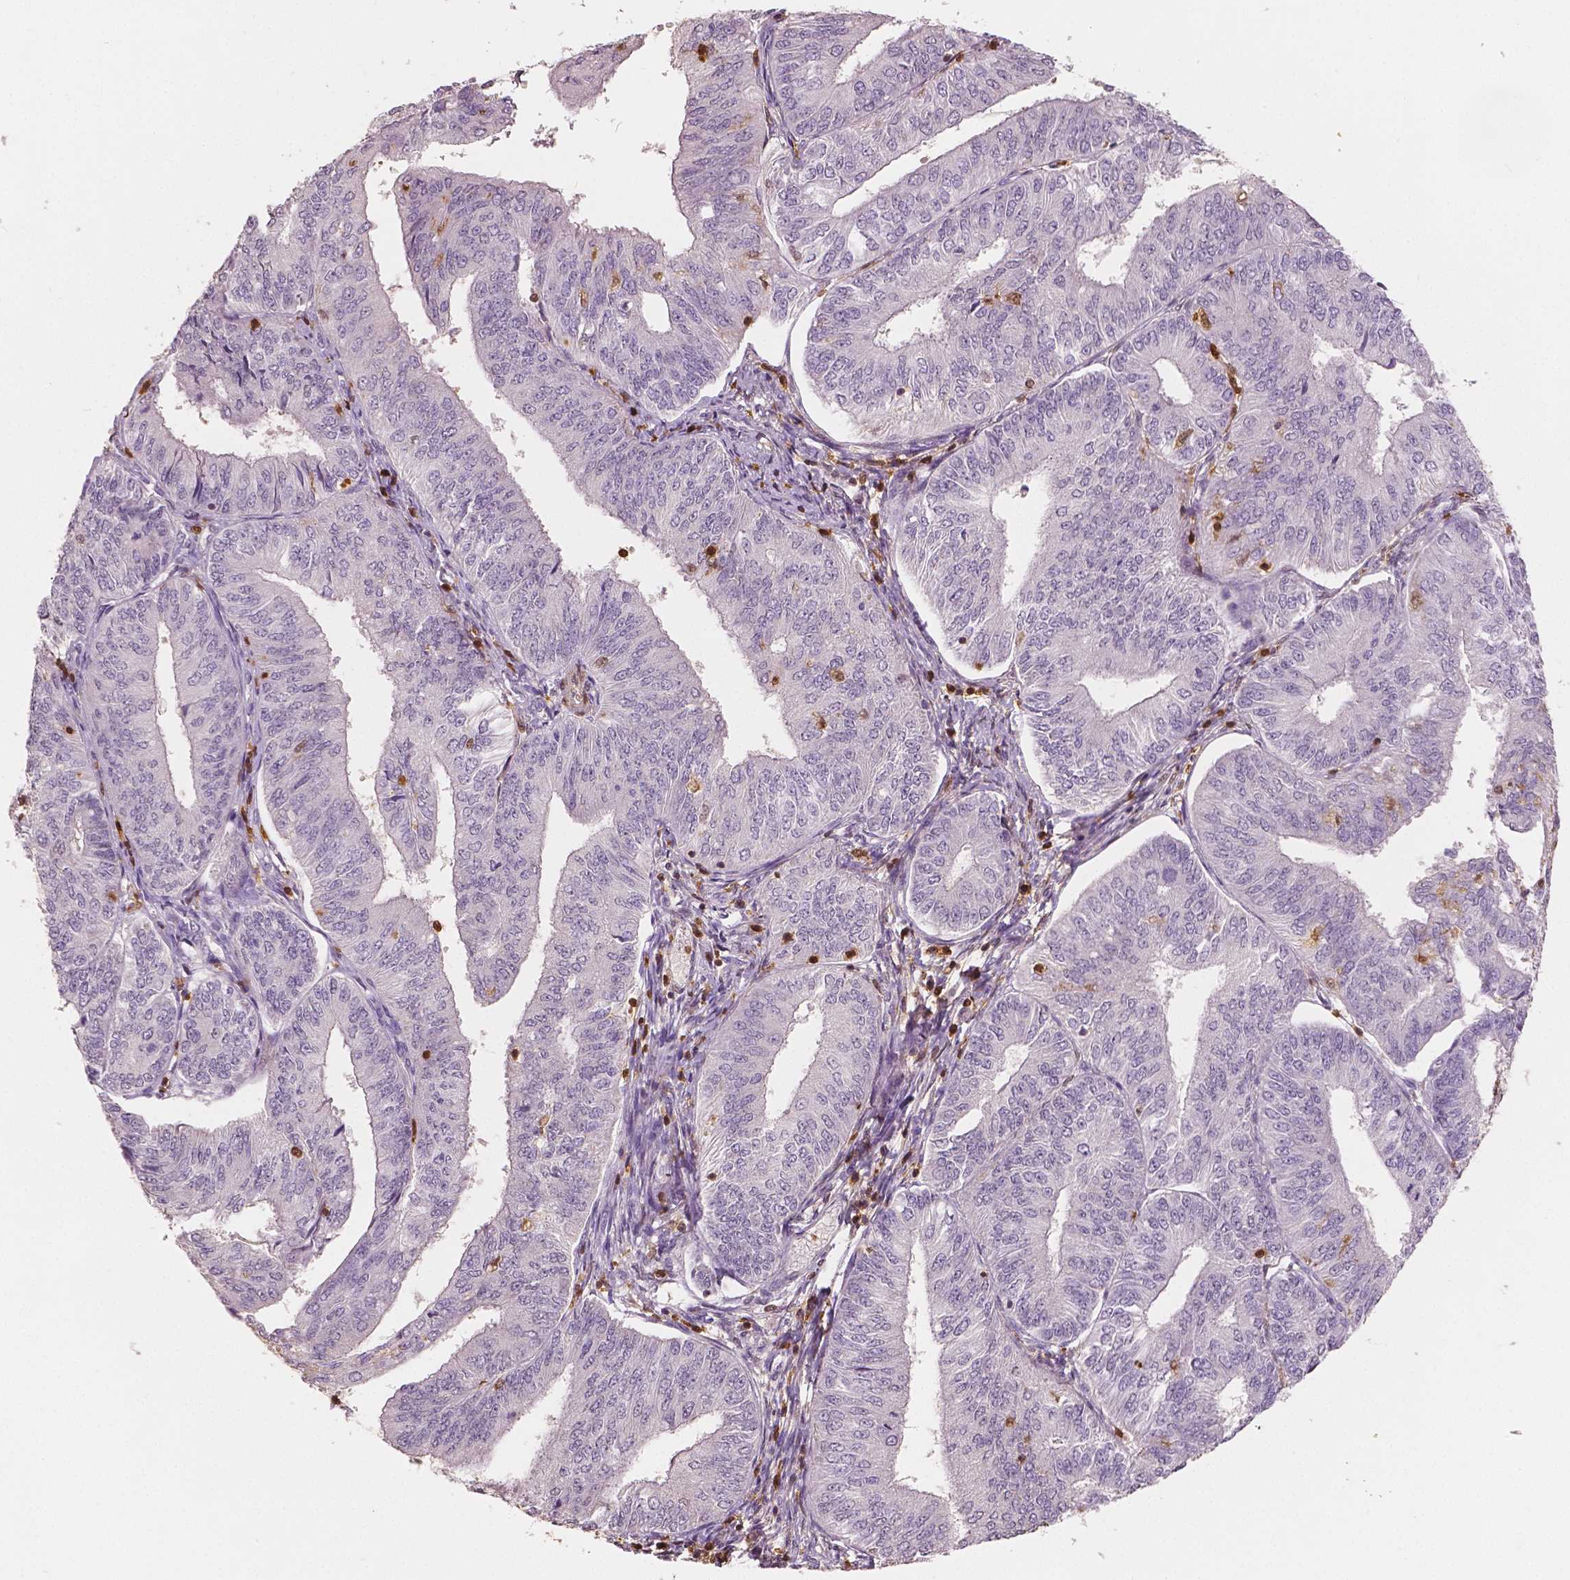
{"staining": {"intensity": "negative", "quantity": "none", "location": "none"}, "tissue": "endometrial cancer", "cell_type": "Tumor cells", "image_type": "cancer", "snomed": [{"axis": "morphology", "description": "Adenocarcinoma, NOS"}, {"axis": "topography", "description": "Endometrium"}], "caption": "IHC photomicrograph of neoplastic tissue: endometrial cancer (adenocarcinoma) stained with DAB (3,3'-diaminobenzidine) shows no significant protein staining in tumor cells.", "gene": "S100A4", "patient": {"sex": "female", "age": 58}}